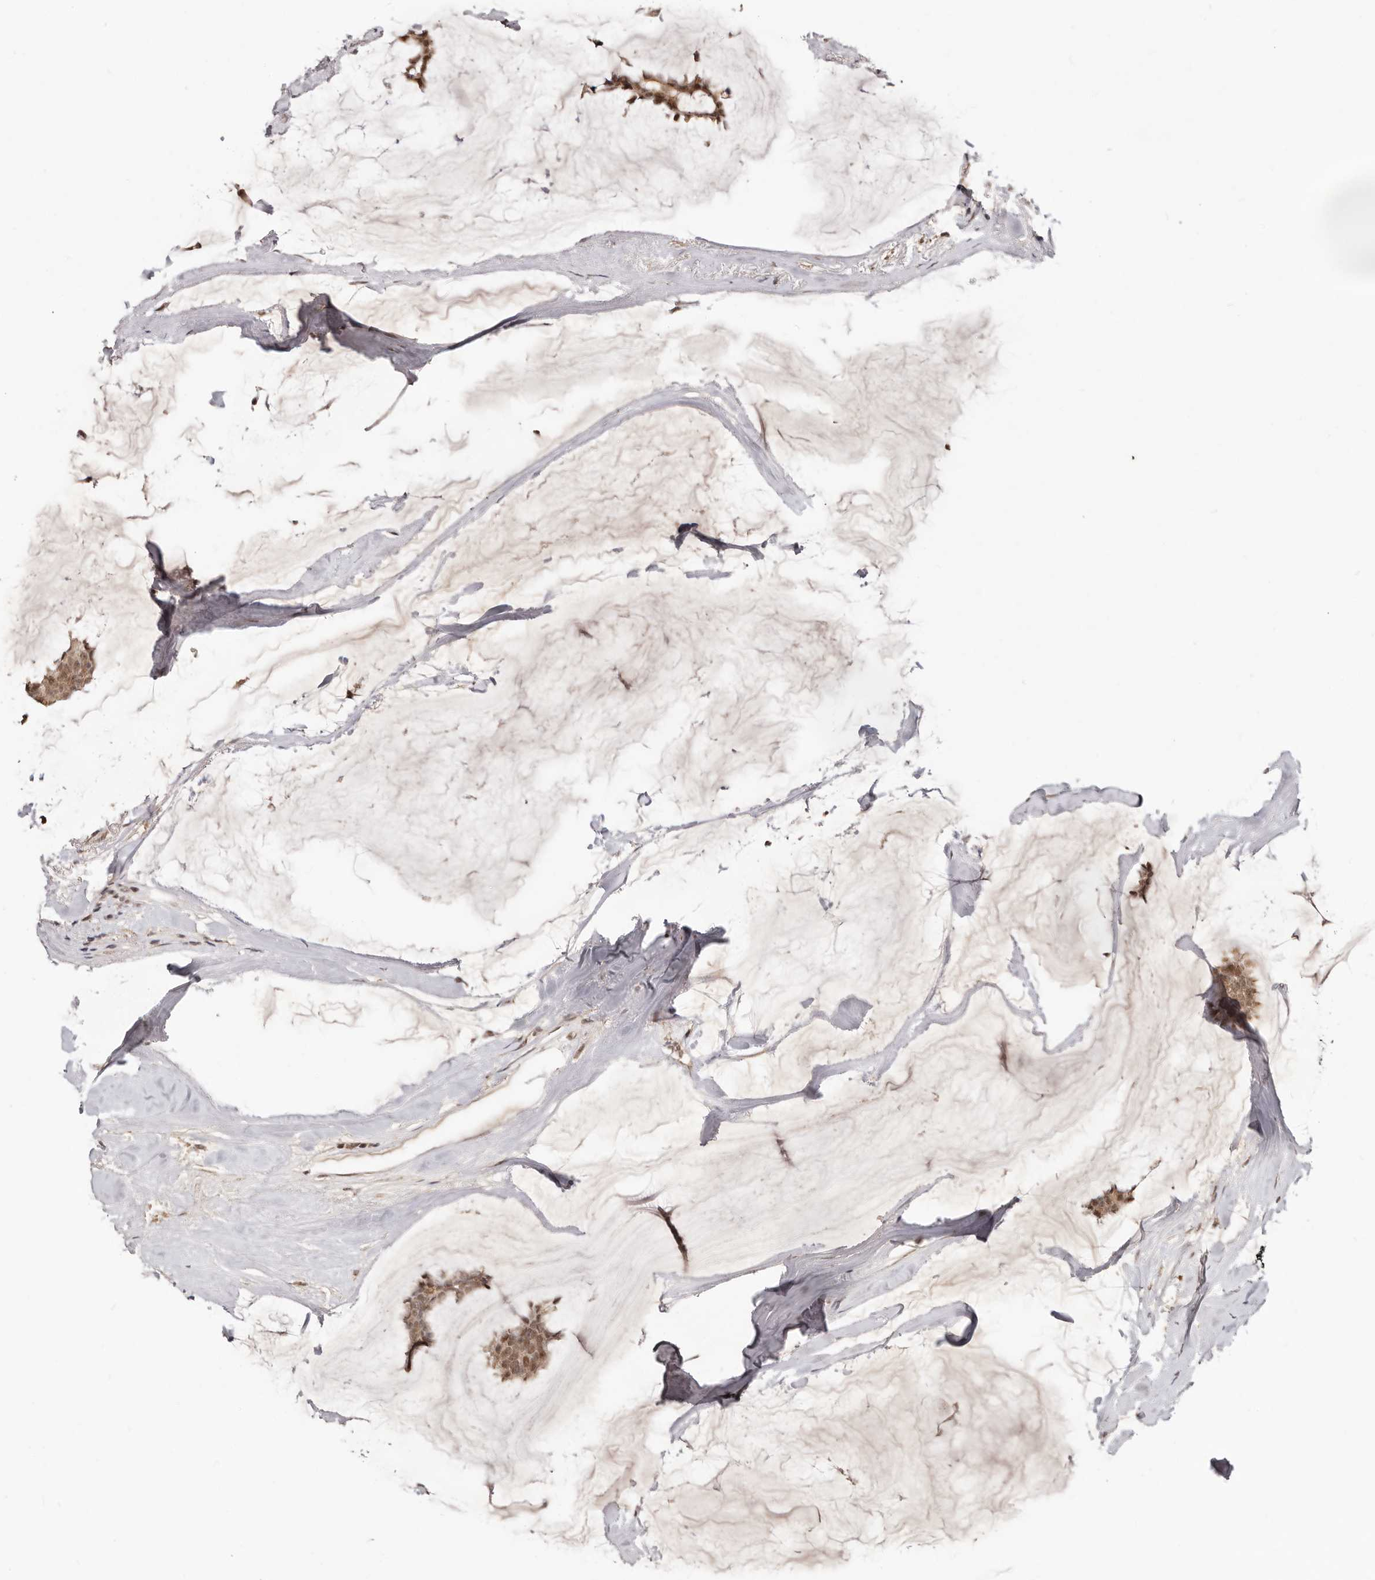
{"staining": {"intensity": "moderate", "quantity": ">75%", "location": "cytoplasmic/membranous,nuclear"}, "tissue": "breast cancer", "cell_type": "Tumor cells", "image_type": "cancer", "snomed": [{"axis": "morphology", "description": "Duct carcinoma"}, {"axis": "topography", "description": "Breast"}], "caption": "A micrograph of human breast intraductal carcinoma stained for a protein exhibits moderate cytoplasmic/membranous and nuclear brown staining in tumor cells. (Brightfield microscopy of DAB IHC at high magnification).", "gene": "MED8", "patient": {"sex": "female", "age": 93}}